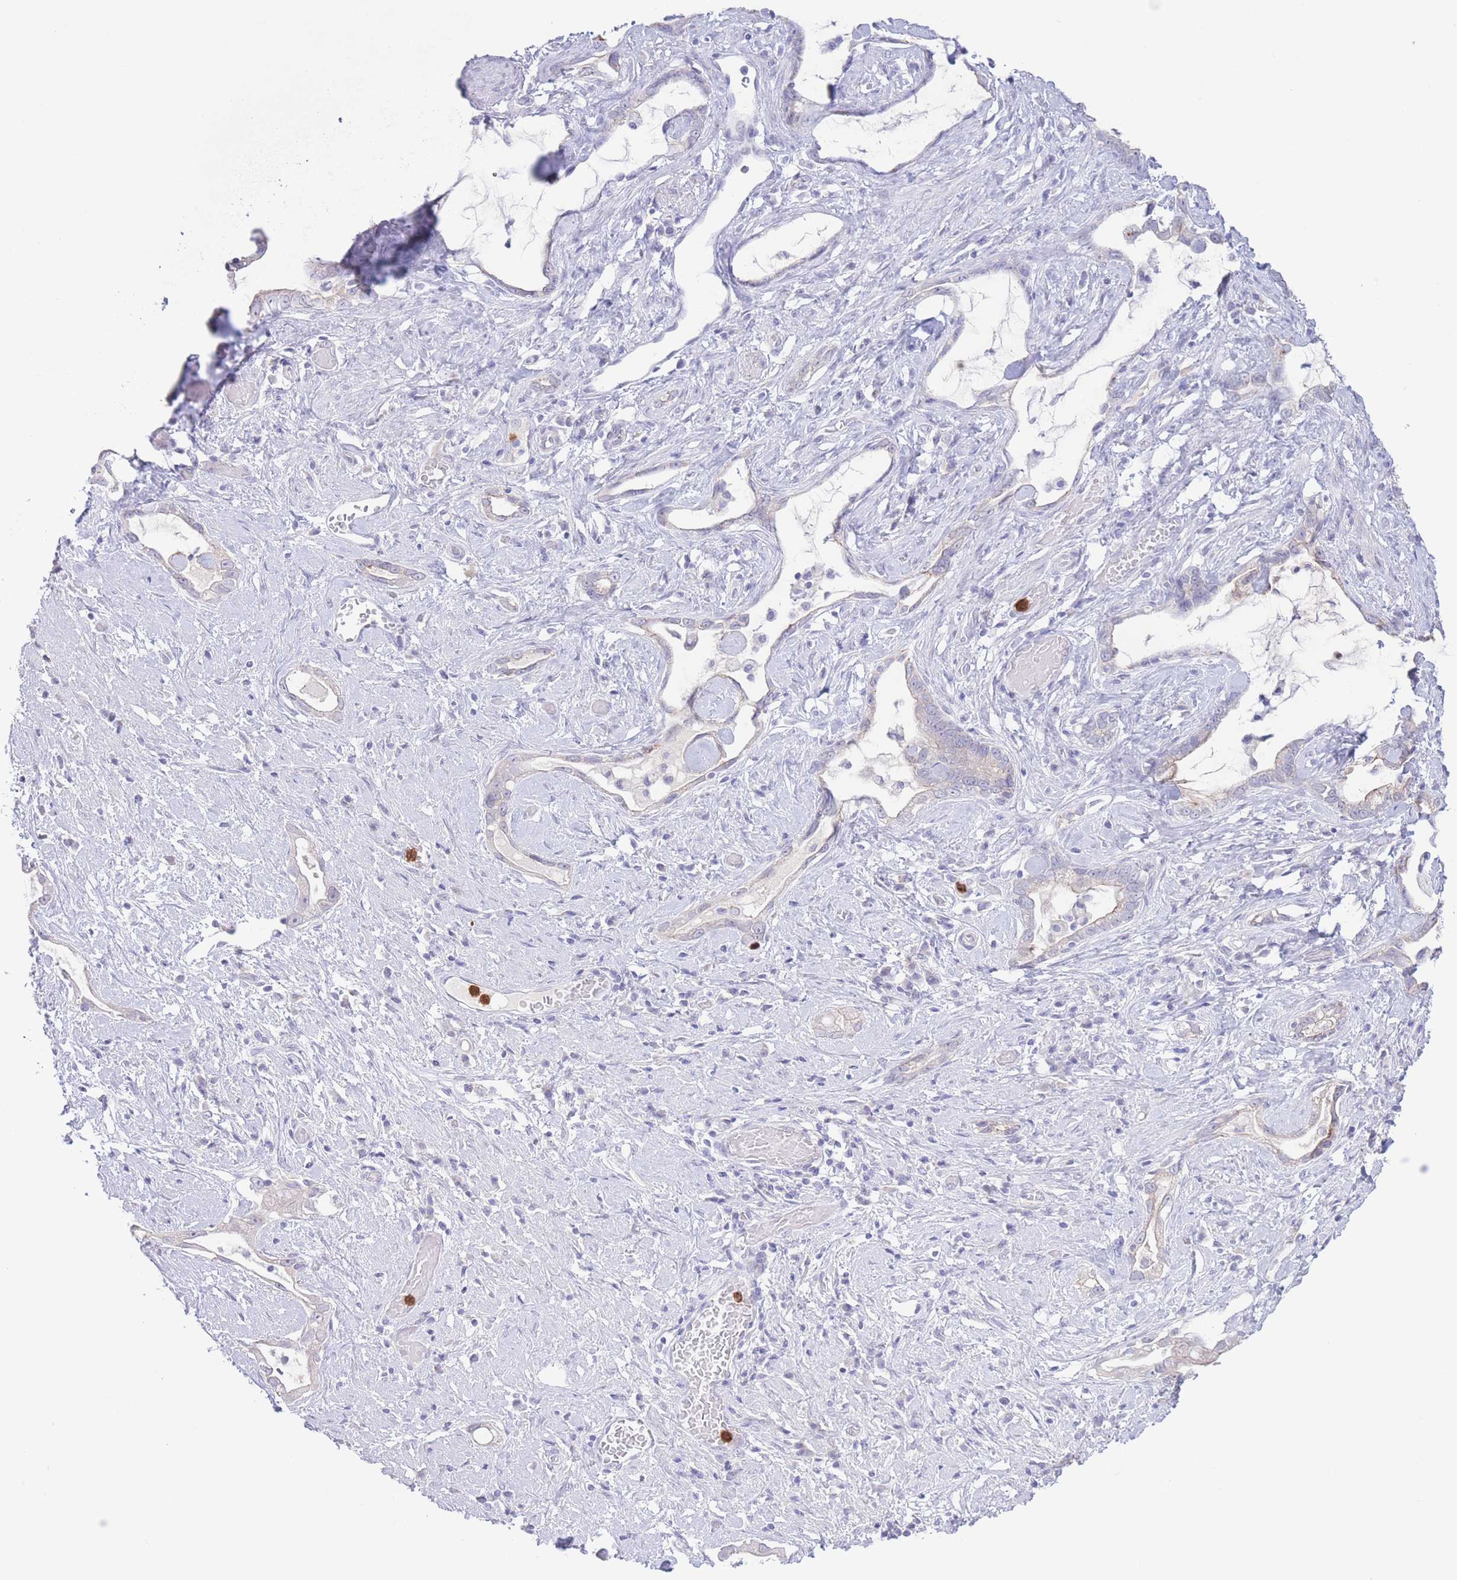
{"staining": {"intensity": "negative", "quantity": "none", "location": "none"}, "tissue": "stomach cancer", "cell_type": "Tumor cells", "image_type": "cancer", "snomed": [{"axis": "morphology", "description": "Adenocarcinoma, NOS"}, {"axis": "topography", "description": "Stomach"}], "caption": "Human stomach cancer stained for a protein using immunohistochemistry (IHC) reveals no staining in tumor cells.", "gene": "LCLAT1", "patient": {"sex": "male", "age": 55}}